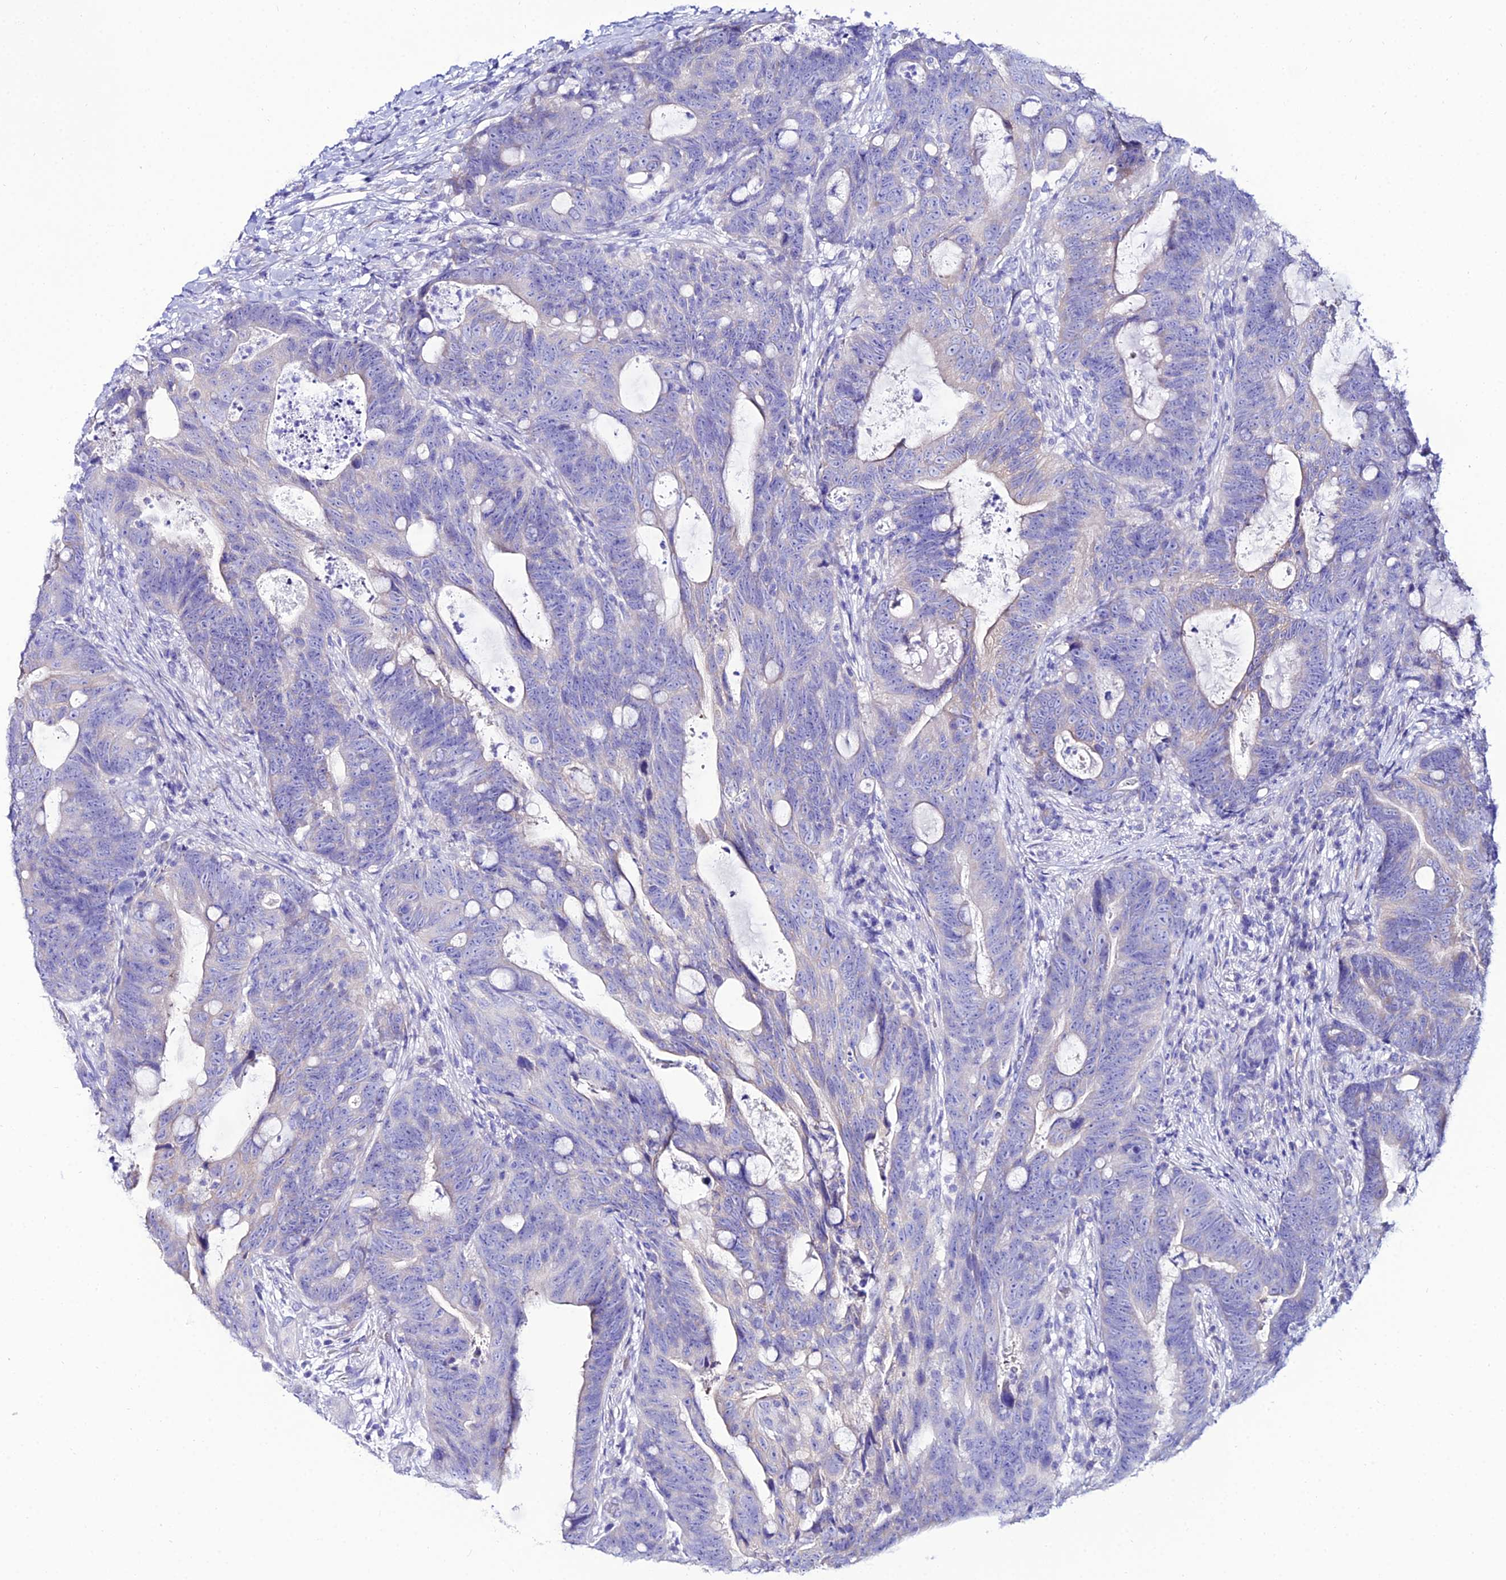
{"staining": {"intensity": "negative", "quantity": "none", "location": "none"}, "tissue": "colorectal cancer", "cell_type": "Tumor cells", "image_type": "cancer", "snomed": [{"axis": "morphology", "description": "Adenocarcinoma, NOS"}, {"axis": "topography", "description": "Colon"}], "caption": "An immunohistochemistry photomicrograph of adenocarcinoma (colorectal) is shown. There is no staining in tumor cells of adenocarcinoma (colorectal).", "gene": "OR4D5", "patient": {"sex": "female", "age": 82}}